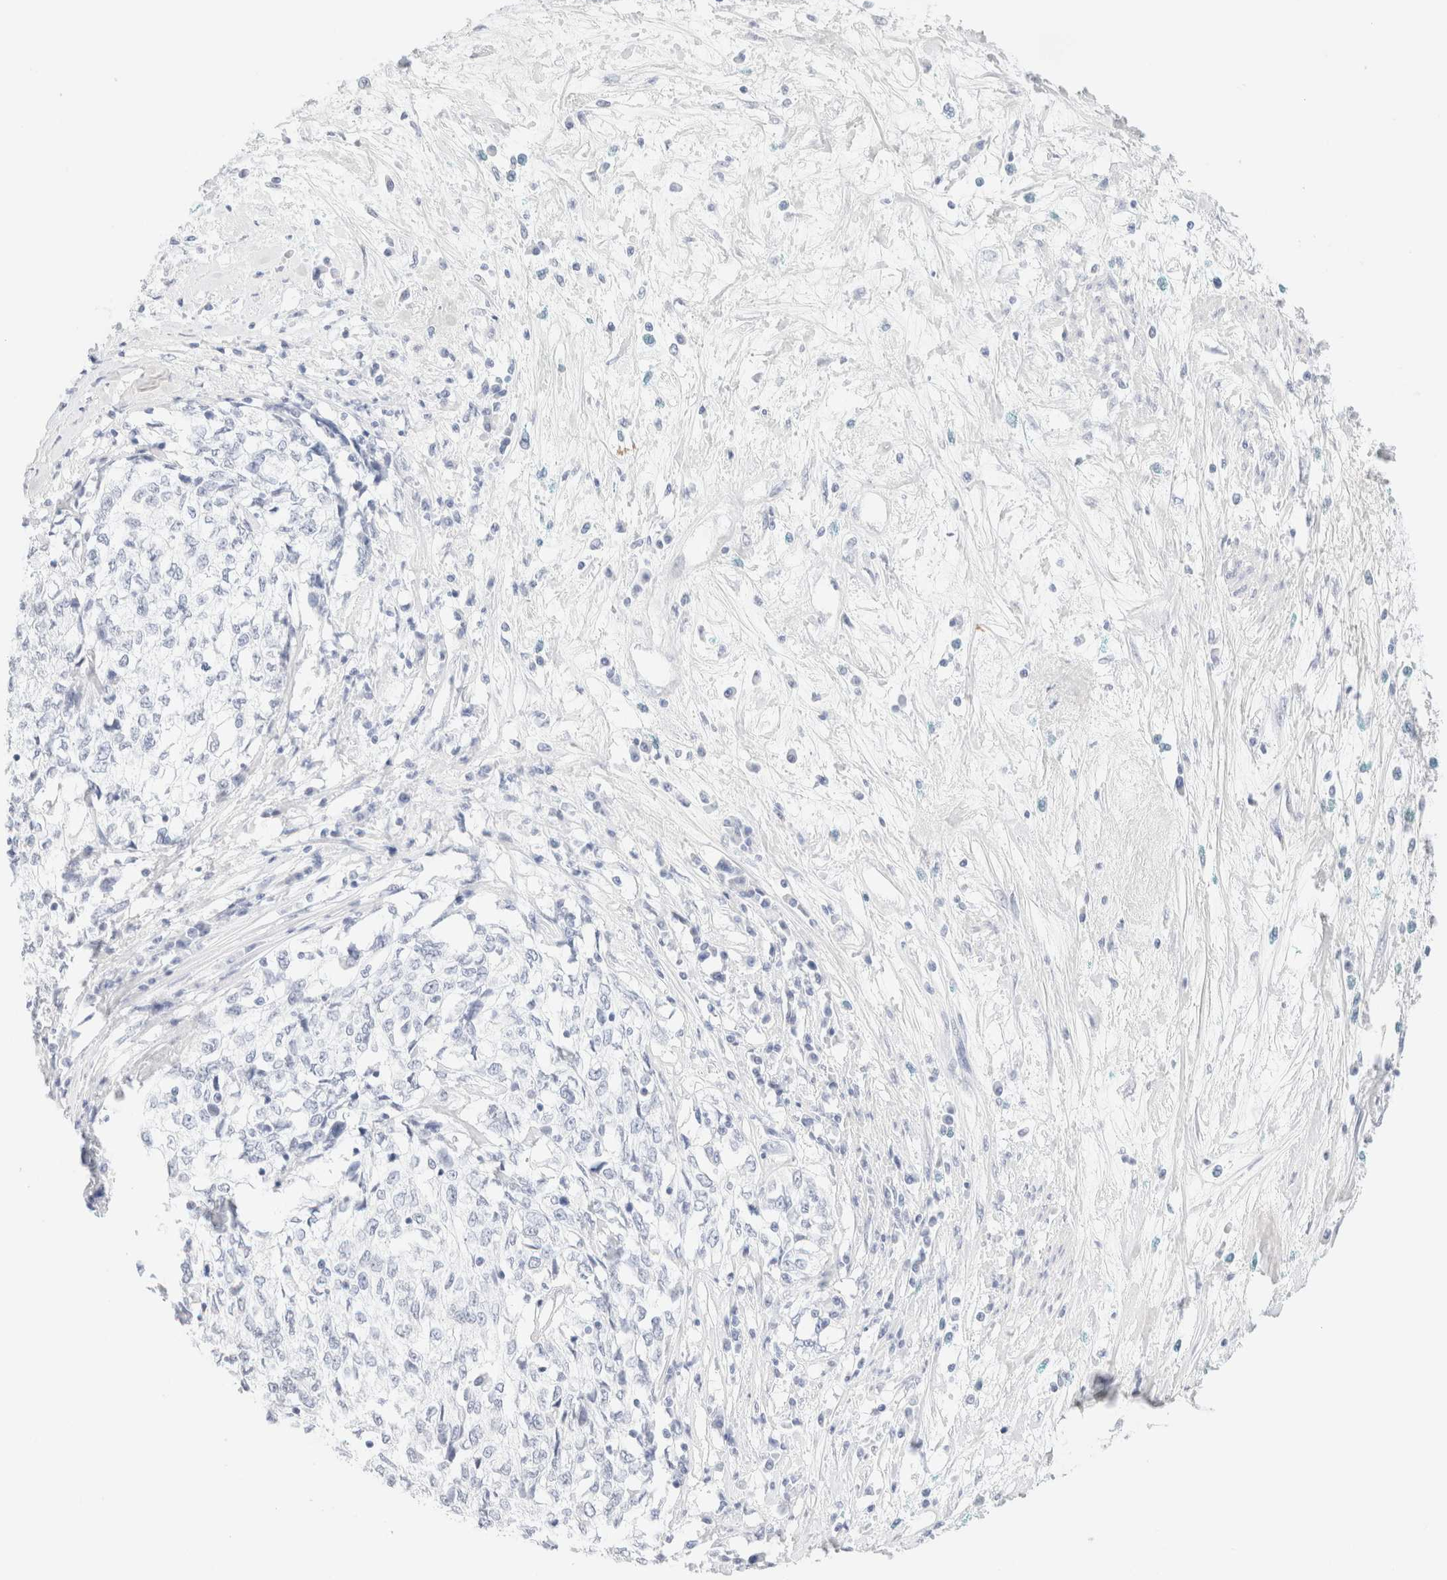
{"staining": {"intensity": "negative", "quantity": "none", "location": "none"}, "tissue": "cervical cancer", "cell_type": "Tumor cells", "image_type": "cancer", "snomed": [{"axis": "morphology", "description": "Squamous cell carcinoma, NOS"}, {"axis": "topography", "description": "Cervix"}], "caption": "Tumor cells show no significant protein positivity in squamous cell carcinoma (cervical).", "gene": "KRT15", "patient": {"sex": "female", "age": 57}}